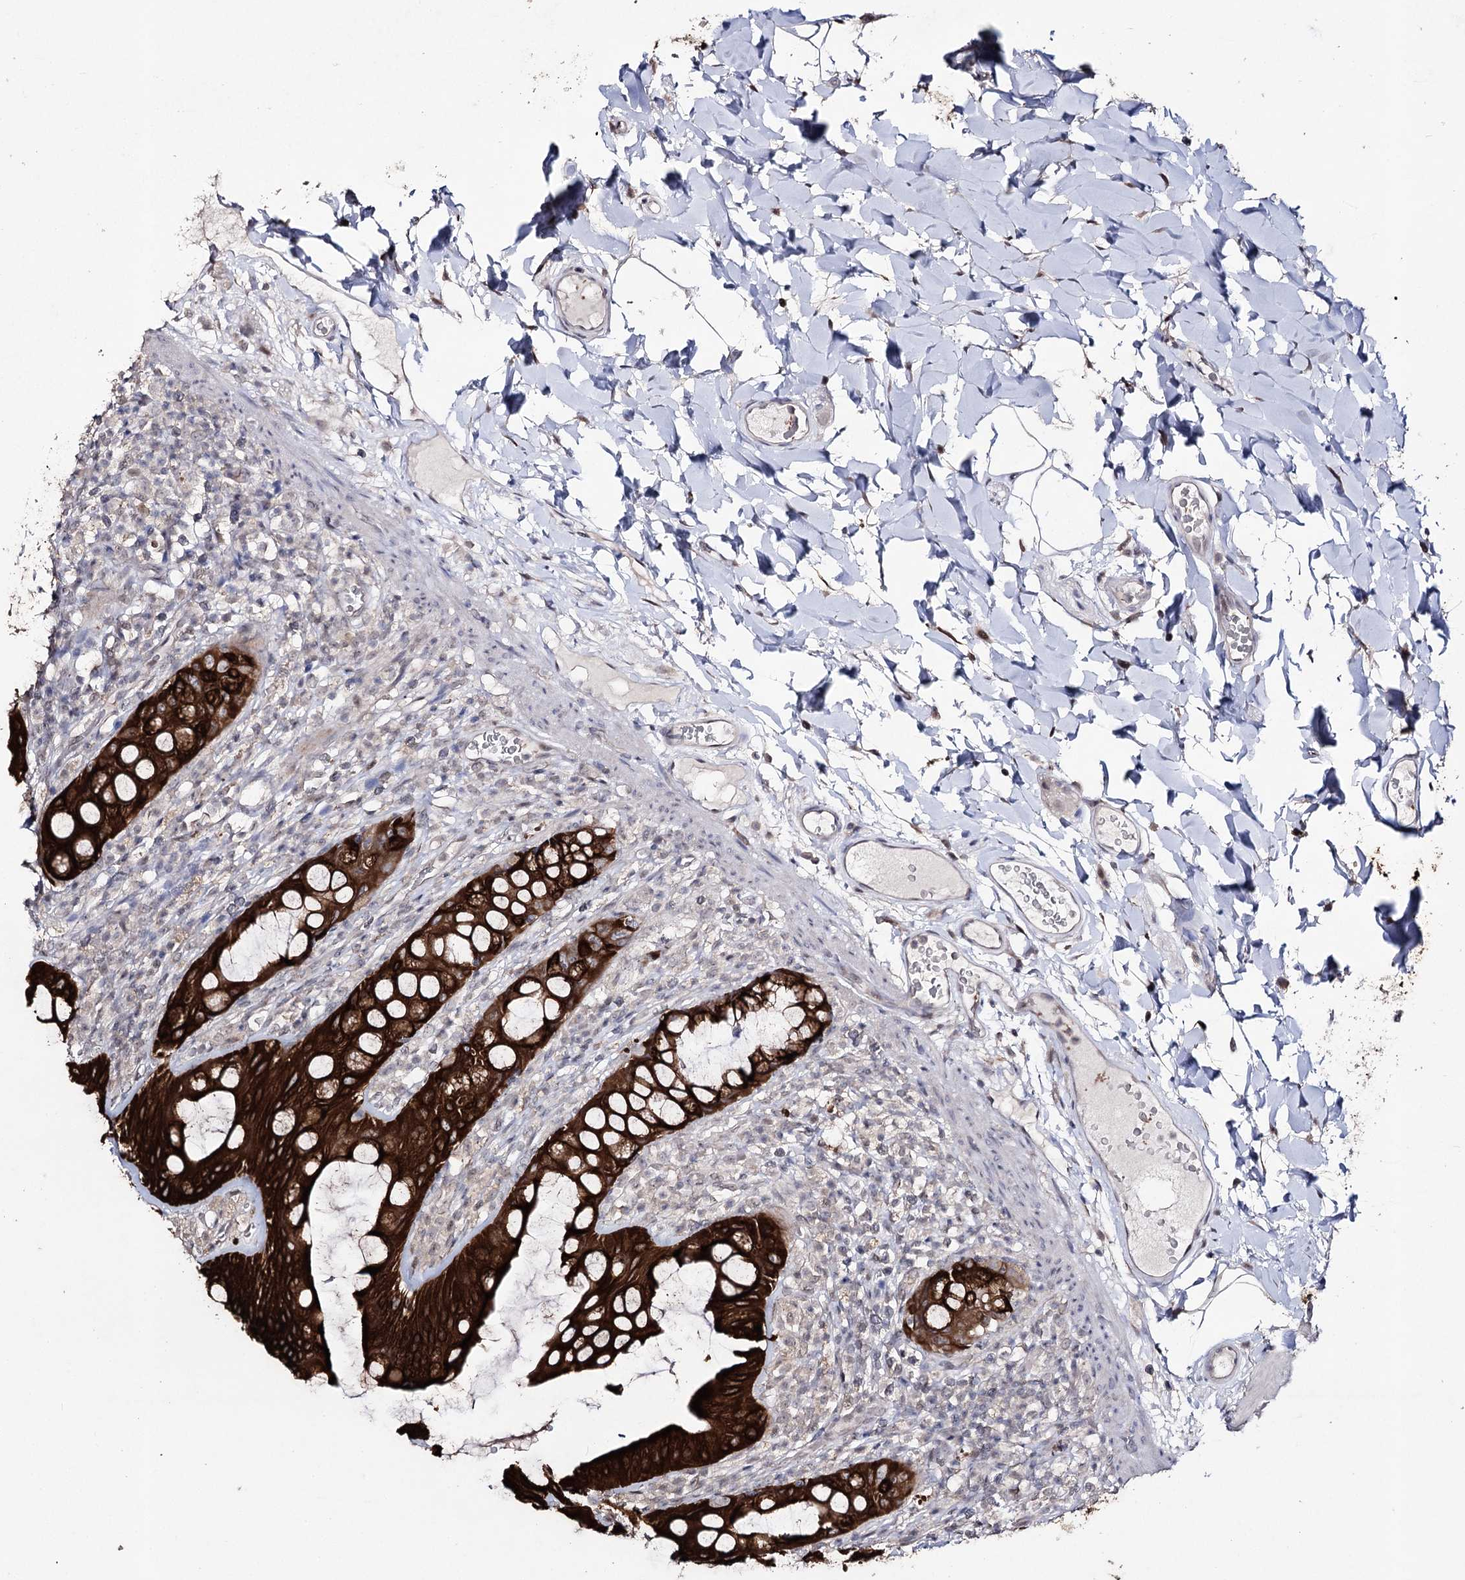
{"staining": {"intensity": "strong", "quantity": ">75%", "location": "cytoplasmic/membranous"}, "tissue": "rectum", "cell_type": "Glandular cells", "image_type": "normal", "snomed": [{"axis": "morphology", "description": "Normal tissue, NOS"}, {"axis": "topography", "description": "Rectum"}], "caption": "Strong cytoplasmic/membranous protein positivity is seen in about >75% of glandular cells in rectum. Using DAB (brown) and hematoxylin (blue) stains, captured at high magnification using brightfield microscopy.", "gene": "HSD11B2", "patient": {"sex": "female", "age": 57}}